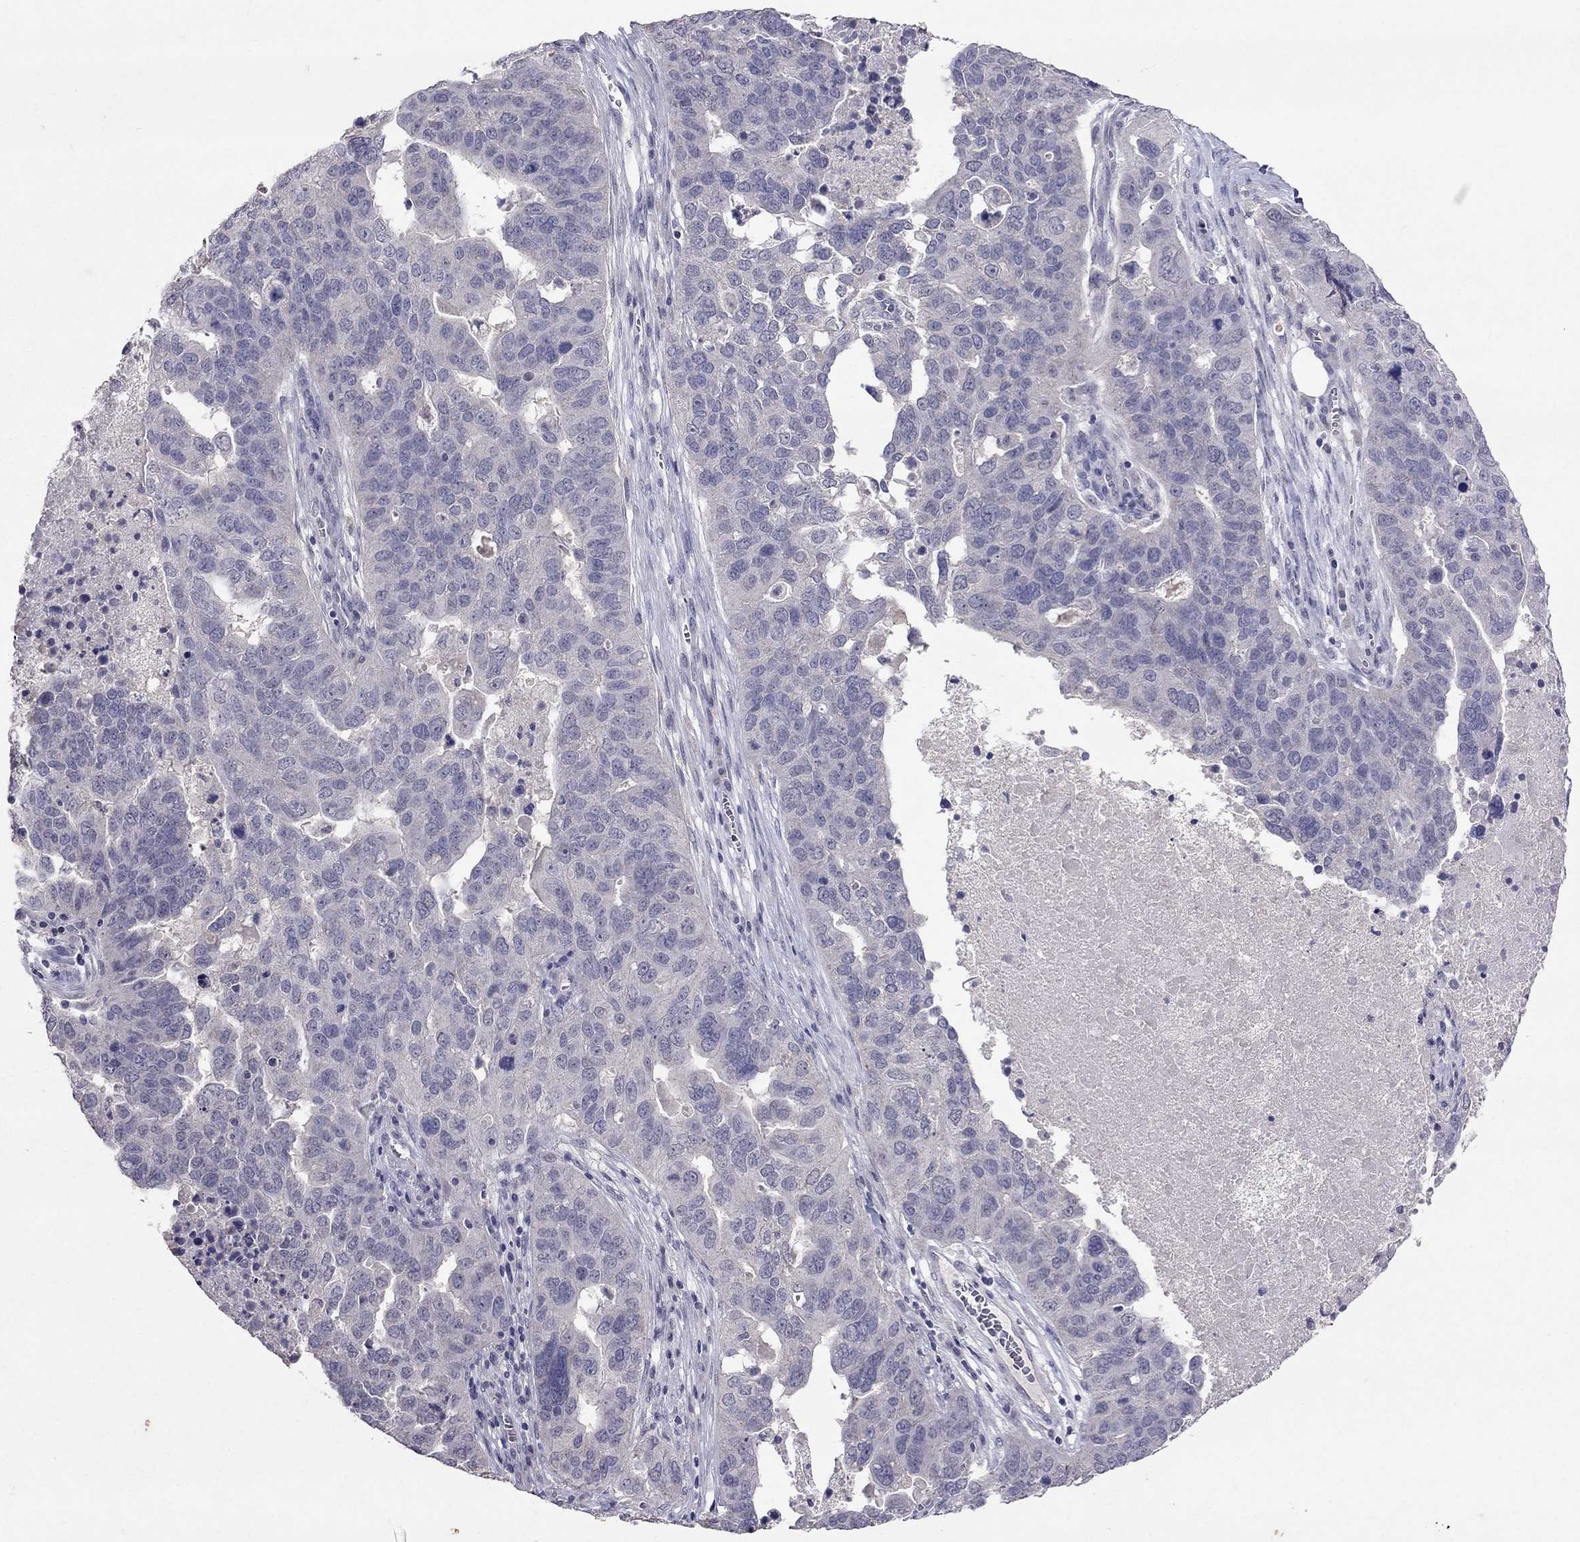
{"staining": {"intensity": "negative", "quantity": "none", "location": "none"}, "tissue": "ovarian cancer", "cell_type": "Tumor cells", "image_type": "cancer", "snomed": [{"axis": "morphology", "description": "Carcinoma, endometroid"}, {"axis": "topography", "description": "Soft tissue"}, {"axis": "topography", "description": "Ovary"}], "caption": "Protein analysis of ovarian cancer reveals no significant expression in tumor cells.", "gene": "FST", "patient": {"sex": "female", "age": 52}}